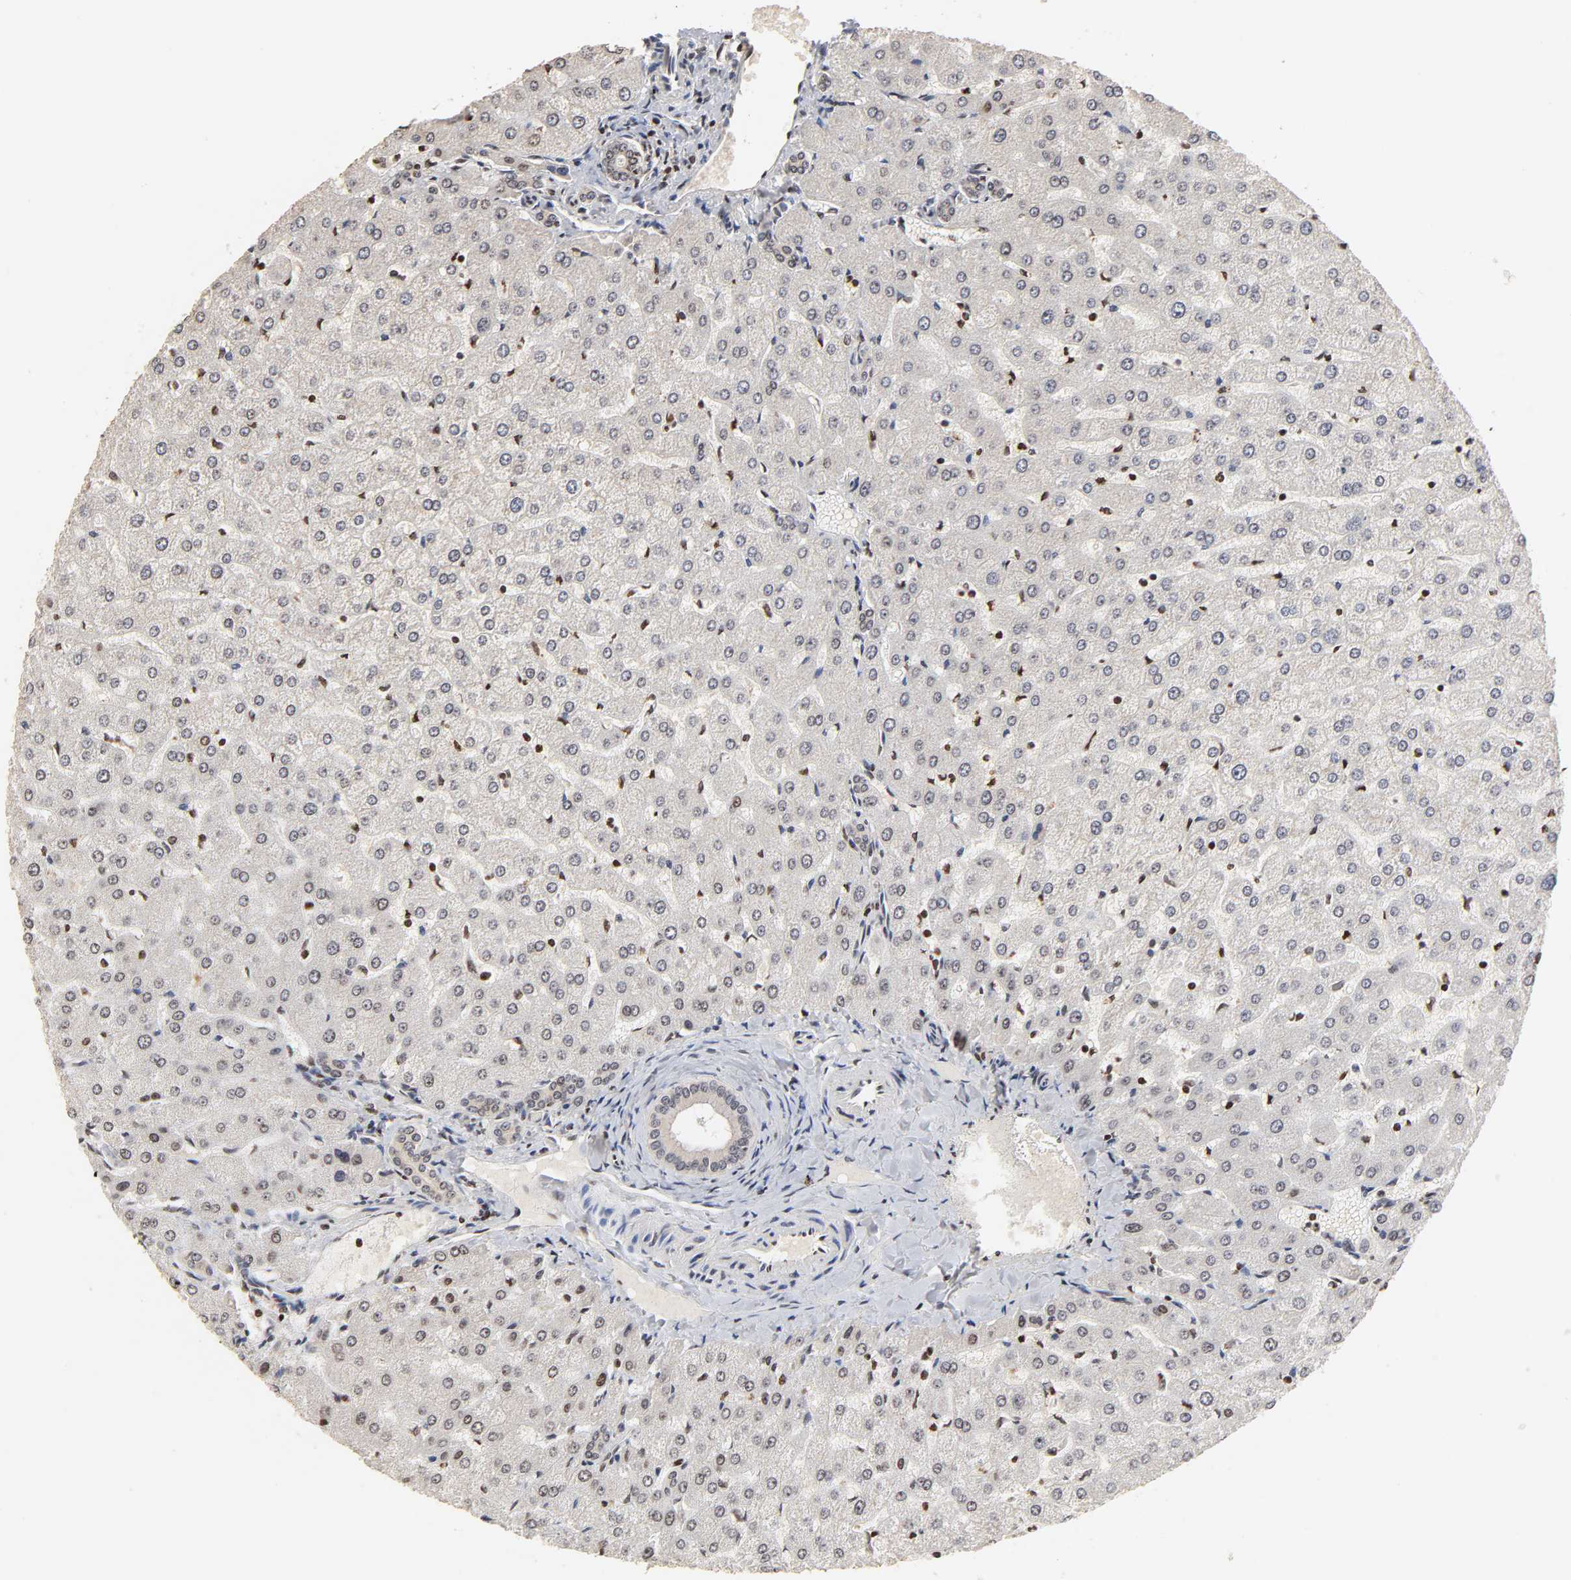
{"staining": {"intensity": "moderate", "quantity": ">75%", "location": "nuclear"}, "tissue": "liver", "cell_type": "Cholangiocytes", "image_type": "normal", "snomed": [{"axis": "morphology", "description": "Normal tissue, NOS"}, {"axis": "morphology", "description": "Fibrosis, NOS"}, {"axis": "topography", "description": "Liver"}], "caption": "This is a micrograph of immunohistochemistry staining of unremarkable liver, which shows moderate staining in the nuclear of cholangiocytes.", "gene": "ZNF473", "patient": {"sex": "female", "age": 29}}